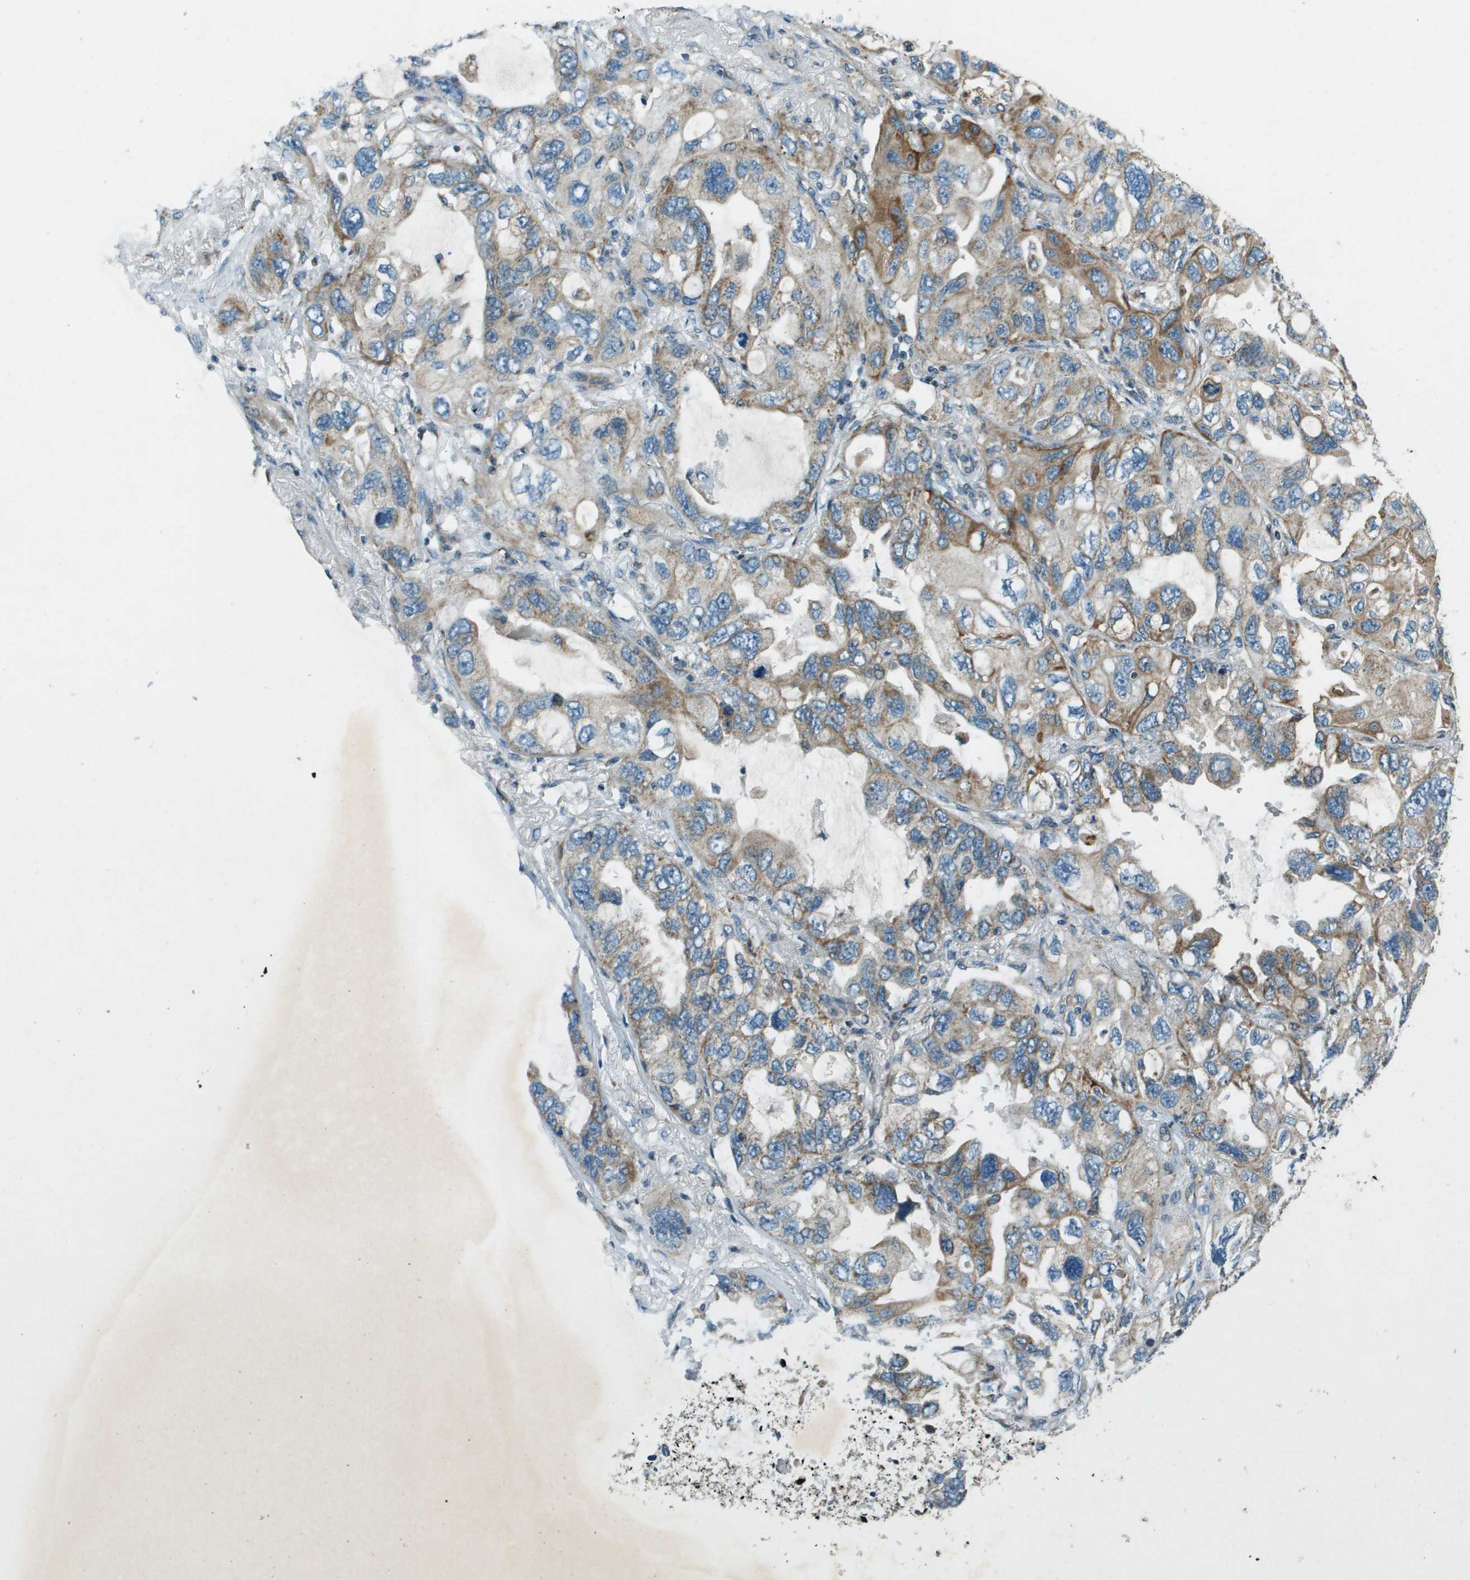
{"staining": {"intensity": "moderate", "quantity": "25%-75%", "location": "cytoplasmic/membranous"}, "tissue": "lung cancer", "cell_type": "Tumor cells", "image_type": "cancer", "snomed": [{"axis": "morphology", "description": "Squamous cell carcinoma, NOS"}, {"axis": "topography", "description": "Lung"}], "caption": "Protein staining of squamous cell carcinoma (lung) tissue demonstrates moderate cytoplasmic/membranous staining in approximately 25%-75% of tumor cells.", "gene": "MIGA1", "patient": {"sex": "female", "age": 73}}